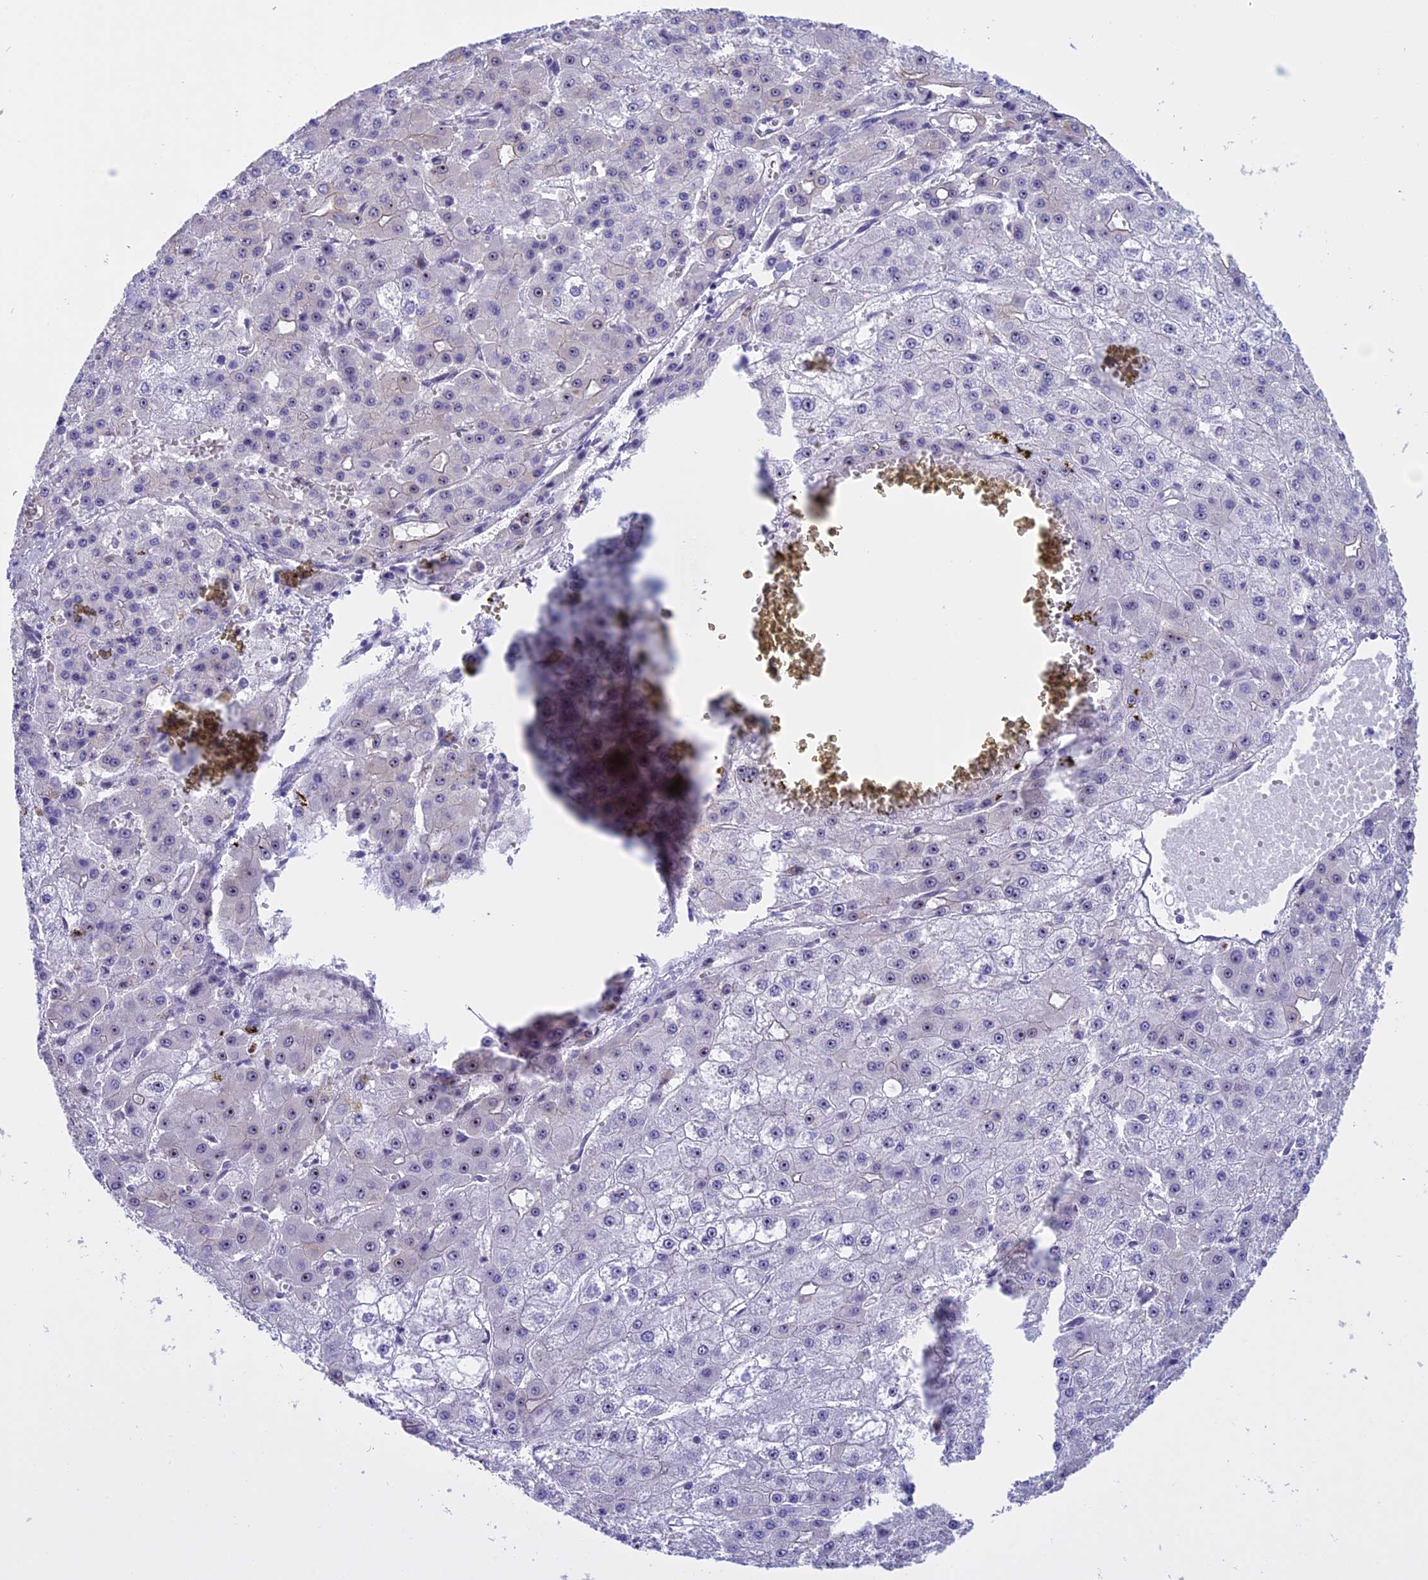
{"staining": {"intensity": "weak", "quantity": "<25%", "location": "nuclear"}, "tissue": "liver cancer", "cell_type": "Tumor cells", "image_type": "cancer", "snomed": [{"axis": "morphology", "description": "Carcinoma, Hepatocellular, NOS"}, {"axis": "topography", "description": "Liver"}], "caption": "This image is of liver cancer stained with immunohistochemistry to label a protein in brown with the nuclei are counter-stained blue. There is no expression in tumor cells.", "gene": "TBL3", "patient": {"sex": "male", "age": 47}}